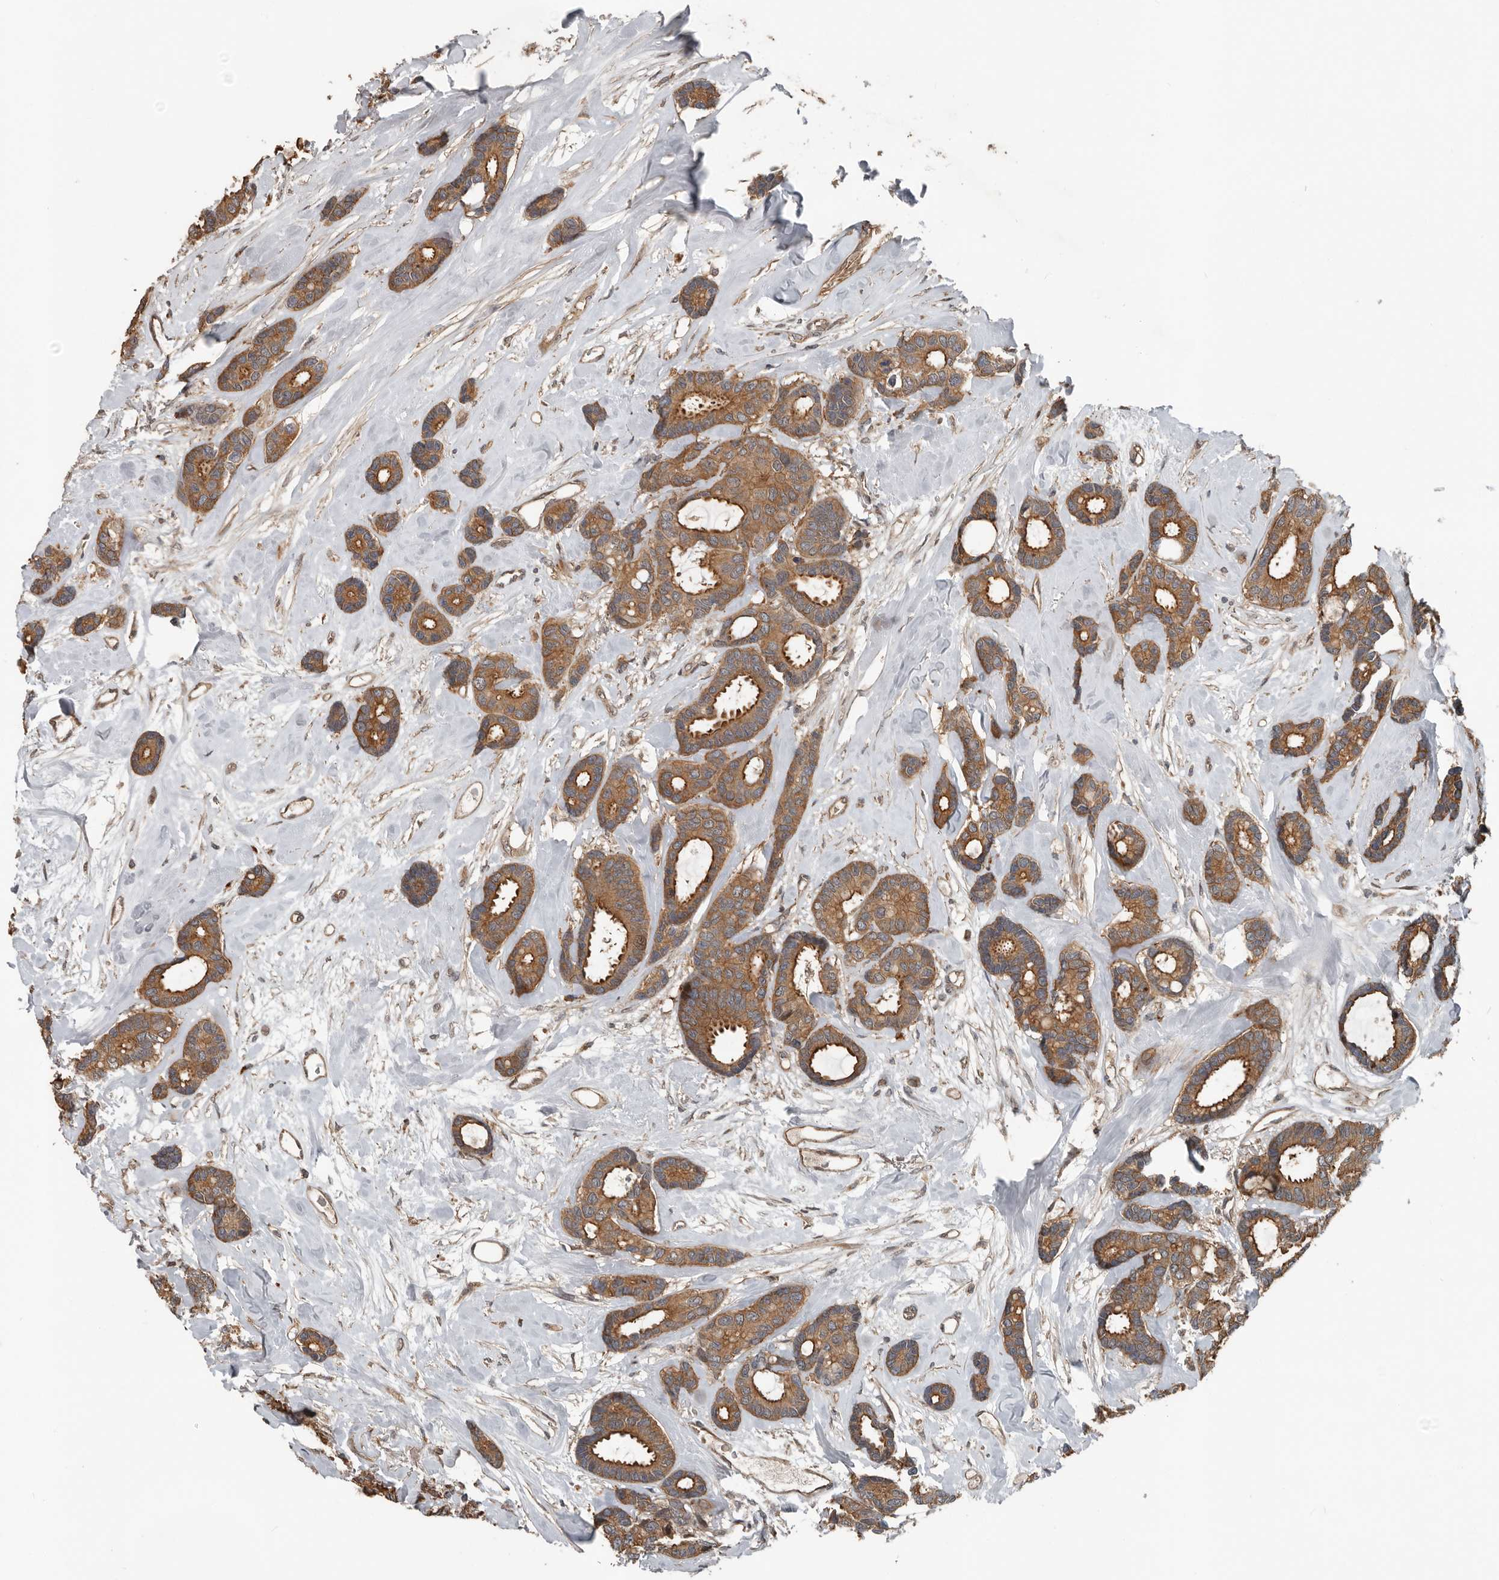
{"staining": {"intensity": "moderate", "quantity": ">75%", "location": "cytoplasmic/membranous"}, "tissue": "breast cancer", "cell_type": "Tumor cells", "image_type": "cancer", "snomed": [{"axis": "morphology", "description": "Duct carcinoma"}, {"axis": "topography", "description": "Breast"}], "caption": "Approximately >75% of tumor cells in breast cancer exhibit moderate cytoplasmic/membranous protein positivity as visualized by brown immunohistochemical staining.", "gene": "YOD1", "patient": {"sex": "female", "age": 87}}